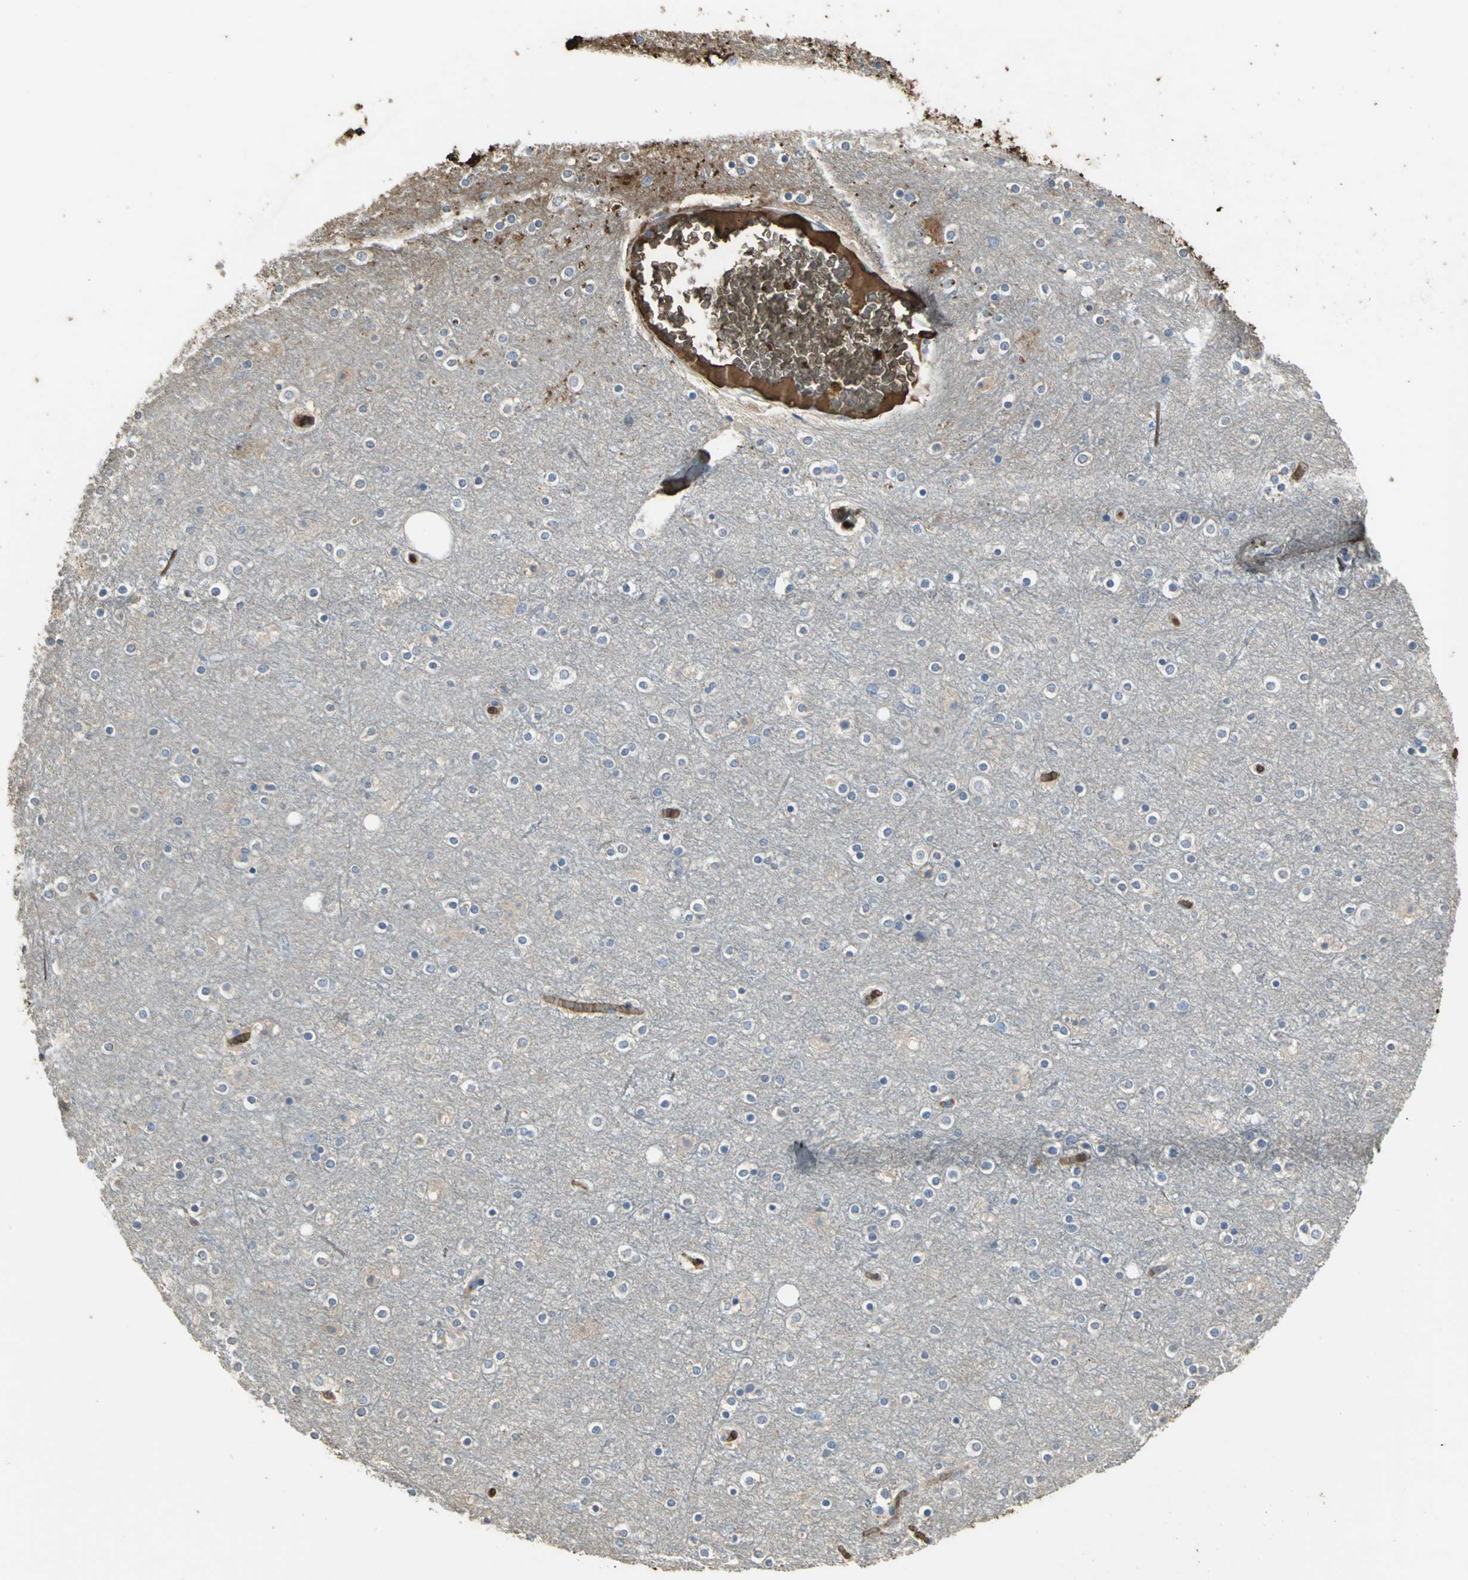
{"staining": {"intensity": "moderate", "quantity": "25%-75%", "location": "cytoplasmic/membranous"}, "tissue": "cerebral cortex", "cell_type": "Endothelial cells", "image_type": "normal", "snomed": [{"axis": "morphology", "description": "Normal tissue, NOS"}, {"axis": "topography", "description": "Cerebral cortex"}], "caption": "Cerebral cortex stained with DAB (3,3'-diaminobenzidine) IHC exhibits medium levels of moderate cytoplasmic/membranous positivity in approximately 25%-75% of endothelial cells. (brown staining indicates protein expression, while blue staining denotes nuclei).", "gene": "TREM1", "patient": {"sex": "female", "age": 54}}